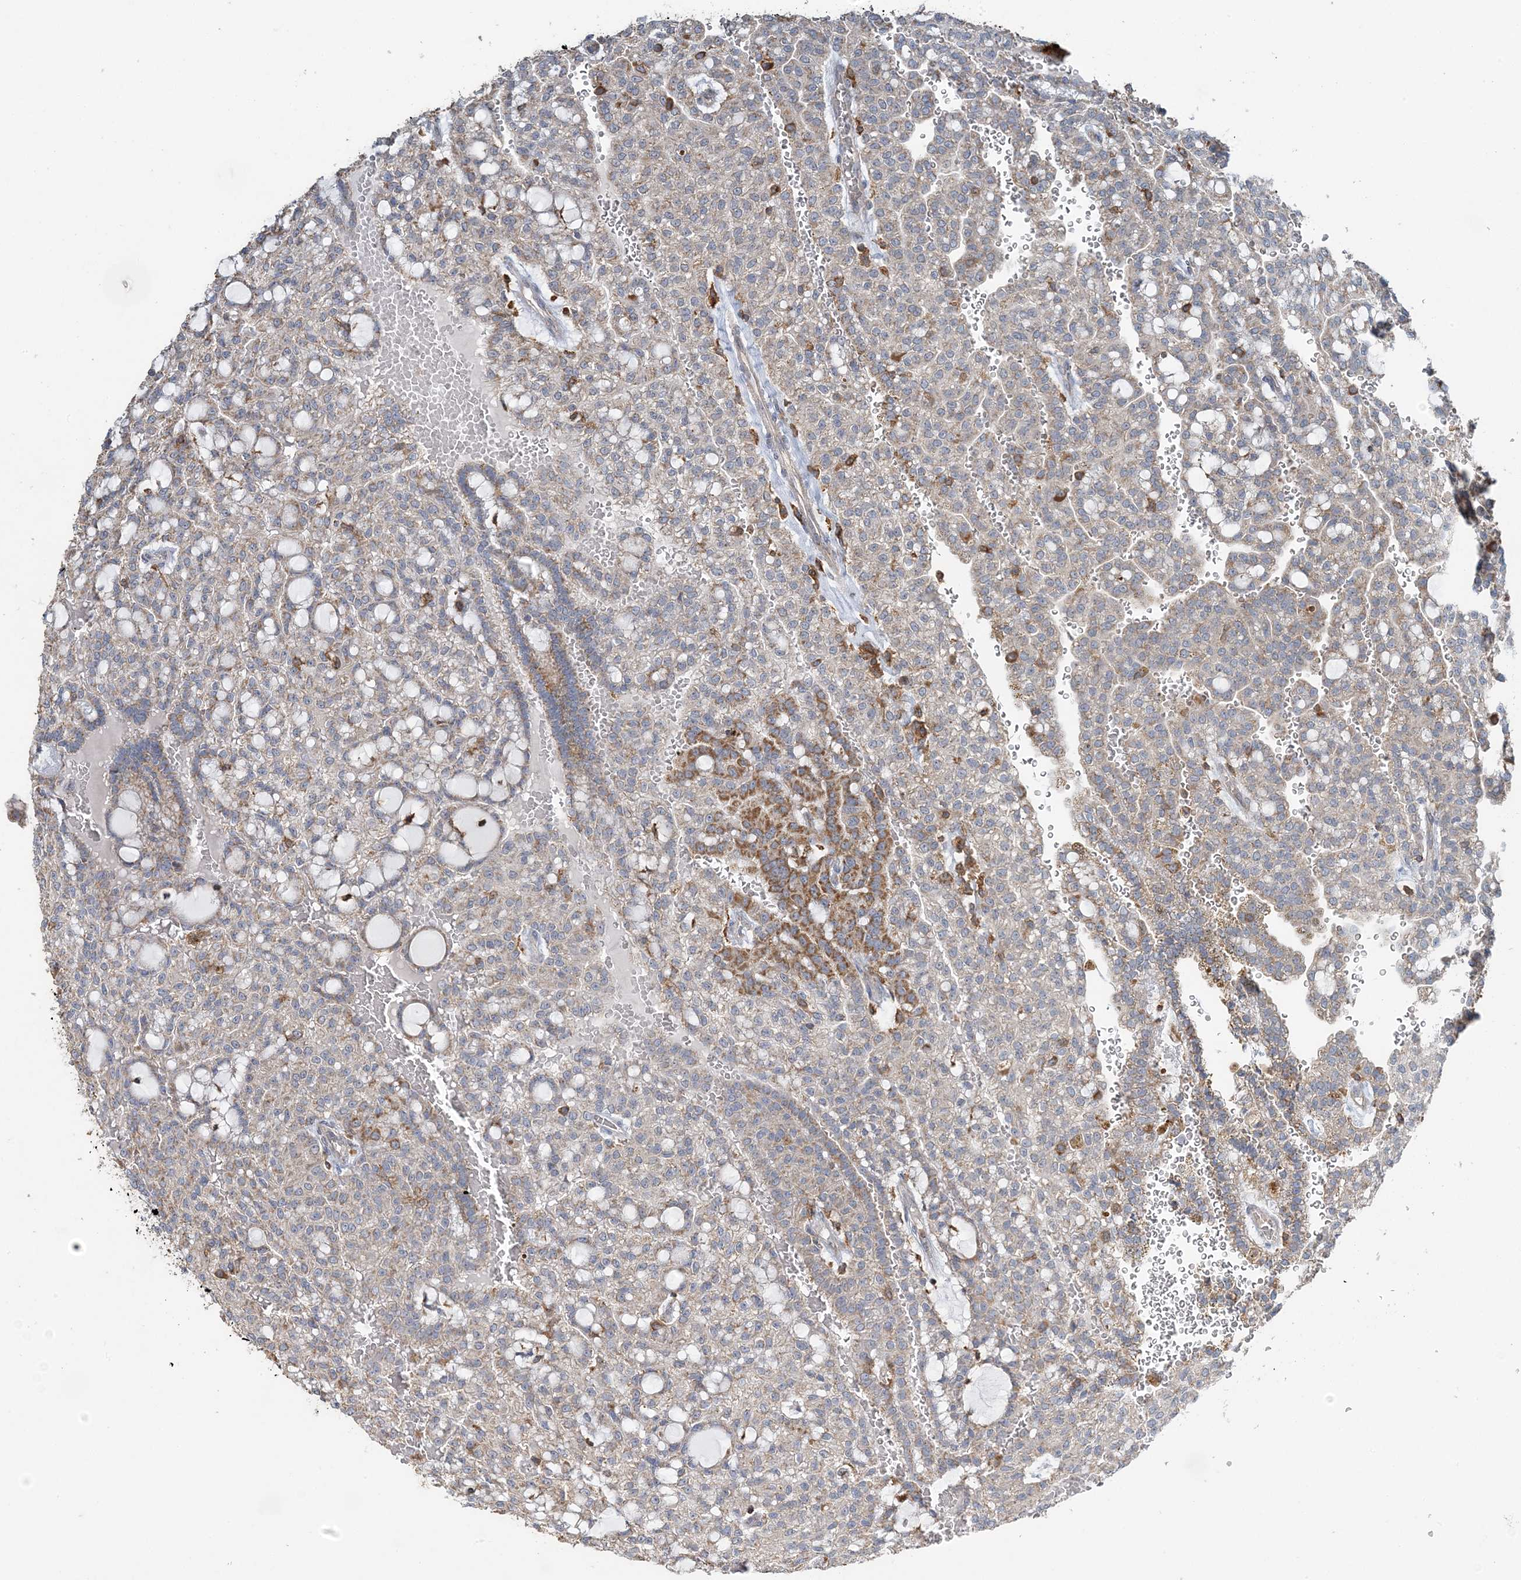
{"staining": {"intensity": "moderate", "quantity": "<25%", "location": "cytoplasmic/membranous"}, "tissue": "renal cancer", "cell_type": "Tumor cells", "image_type": "cancer", "snomed": [{"axis": "morphology", "description": "Adenocarcinoma, NOS"}, {"axis": "topography", "description": "Kidney"}], "caption": "Protein expression analysis of renal adenocarcinoma displays moderate cytoplasmic/membranous positivity in approximately <25% of tumor cells.", "gene": "TMLHE", "patient": {"sex": "male", "age": 63}}